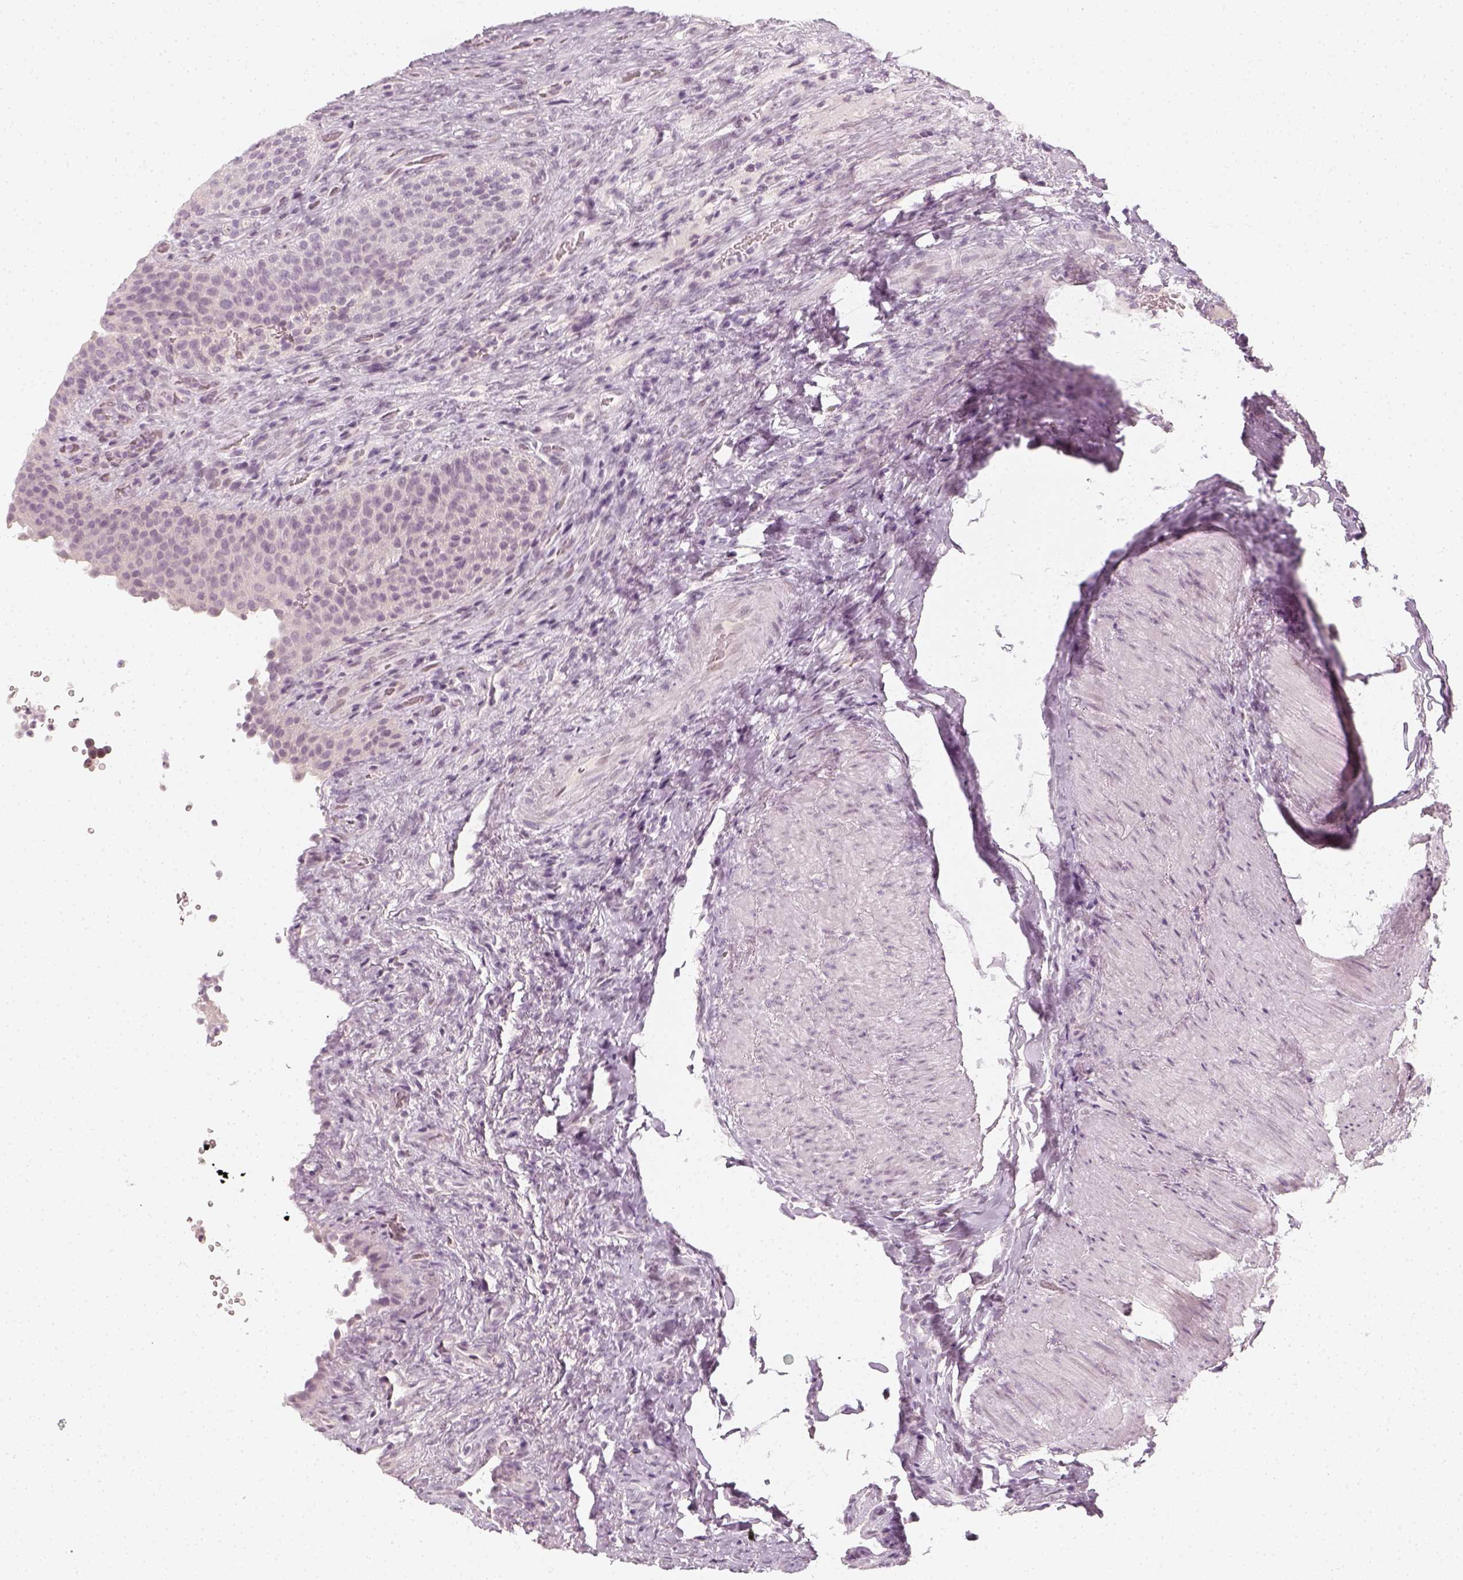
{"staining": {"intensity": "negative", "quantity": "none", "location": "none"}, "tissue": "urinary bladder", "cell_type": "Urothelial cells", "image_type": "normal", "snomed": [{"axis": "morphology", "description": "Normal tissue, NOS"}, {"axis": "topography", "description": "Urinary bladder"}, {"axis": "topography", "description": "Peripheral nerve tissue"}], "caption": "Urothelial cells are negative for protein expression in normal human urinary bladder.", "gene": "KRTAP2", "patient": {"sex": "male", "age": 66}}